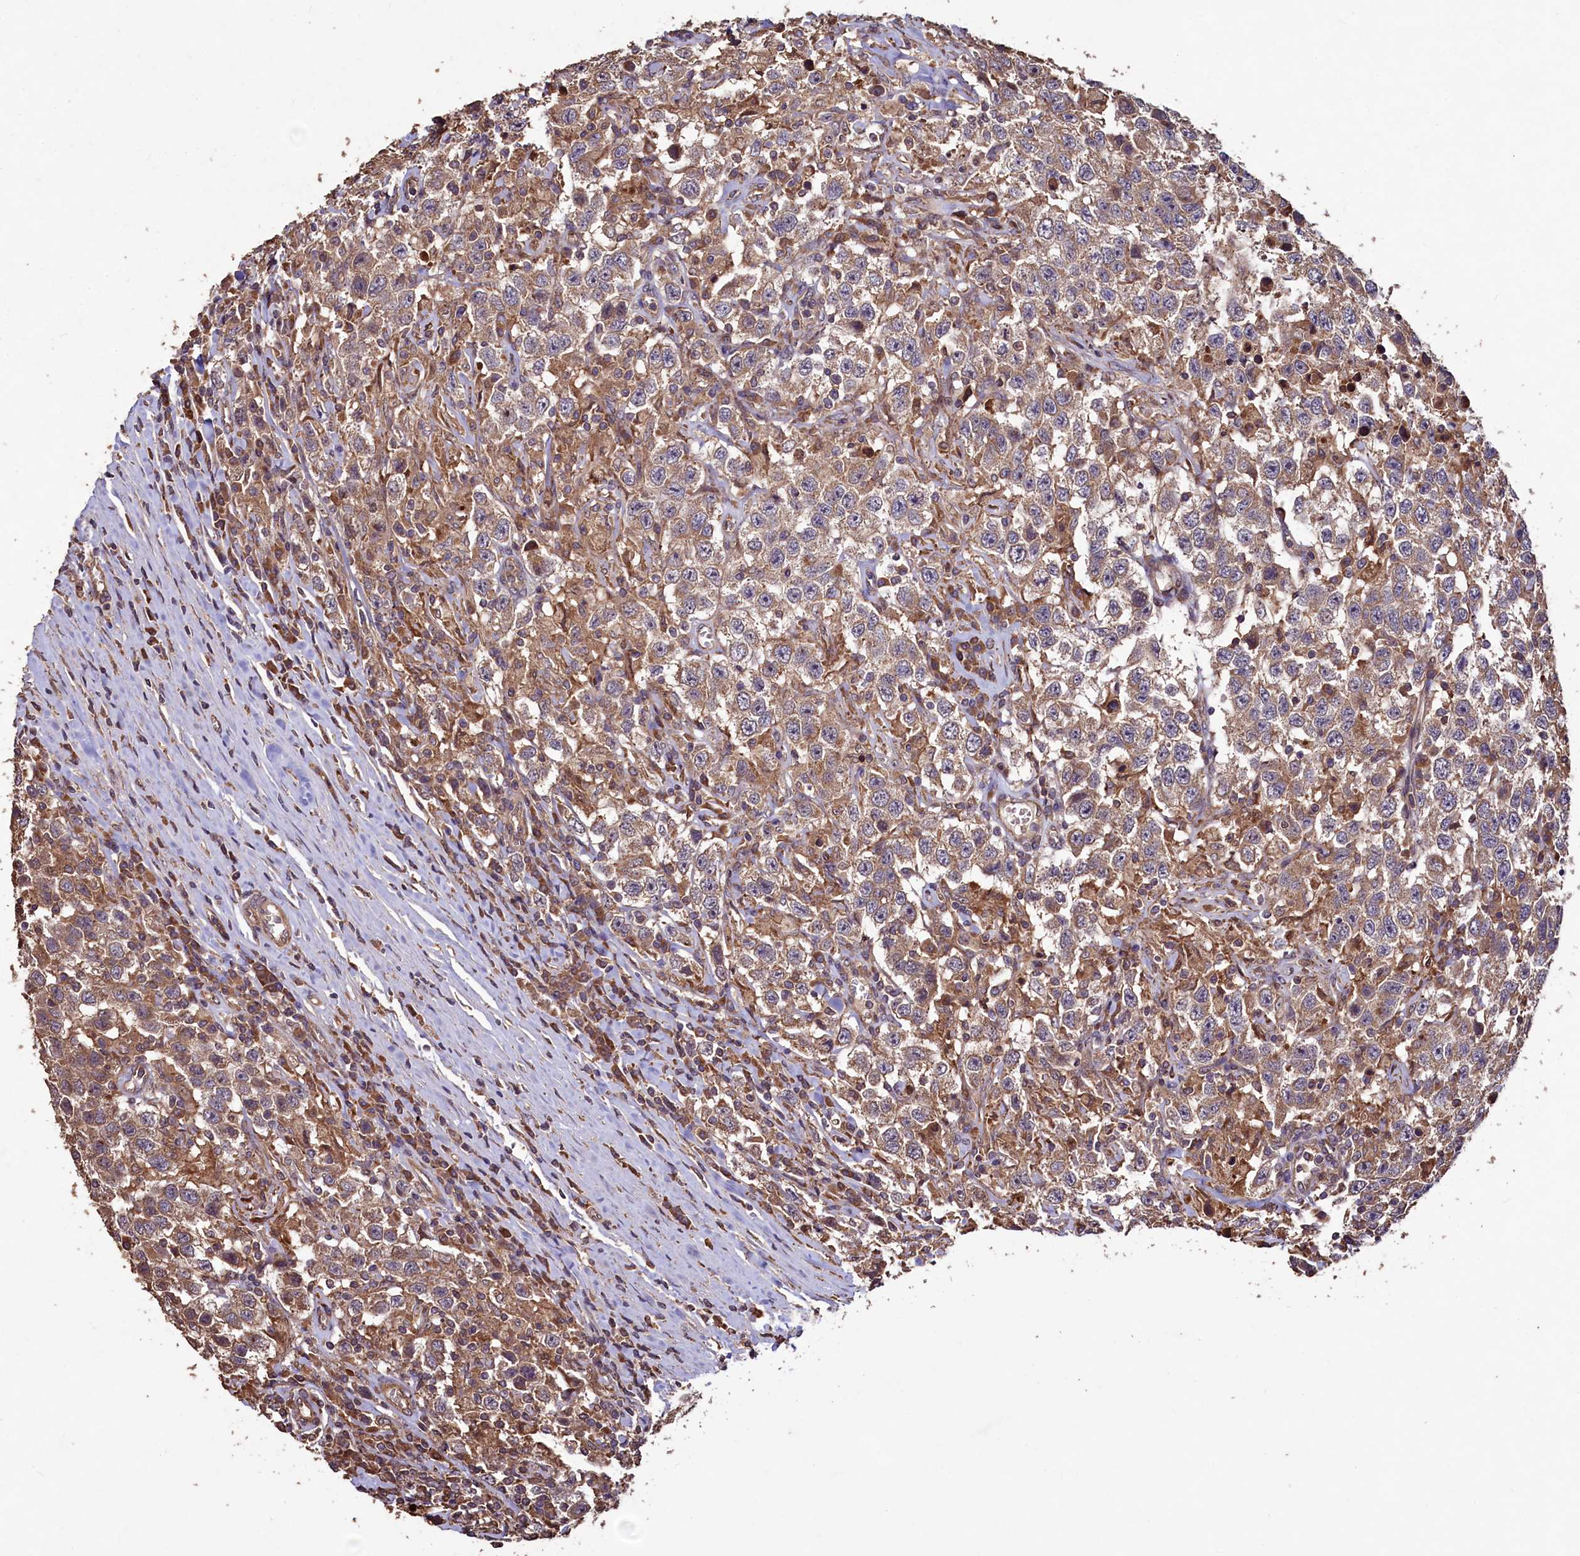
{"staining": {"intensity": "moderate", "quantity": ">75%", "location": "cytoplasmic/membranous"}, "tissue": "testis cancer", "cell_type": "Tumor cells", "image_type": "cancer", "snomed": [{"axis": "morphology", "description": "Seminoma, NOS"}, {"axis": "topography", "description": "Testis"}], "caption": "Testis seminoma stained with IHC displays moderate cytoplasmic/membranous staining in about >75% of tumor cells. (DAB IHC, brown staining for protein, blue staining for nuclei).", "gene": "TMEM98", "patient": {"sex": "male", "age": 41}}